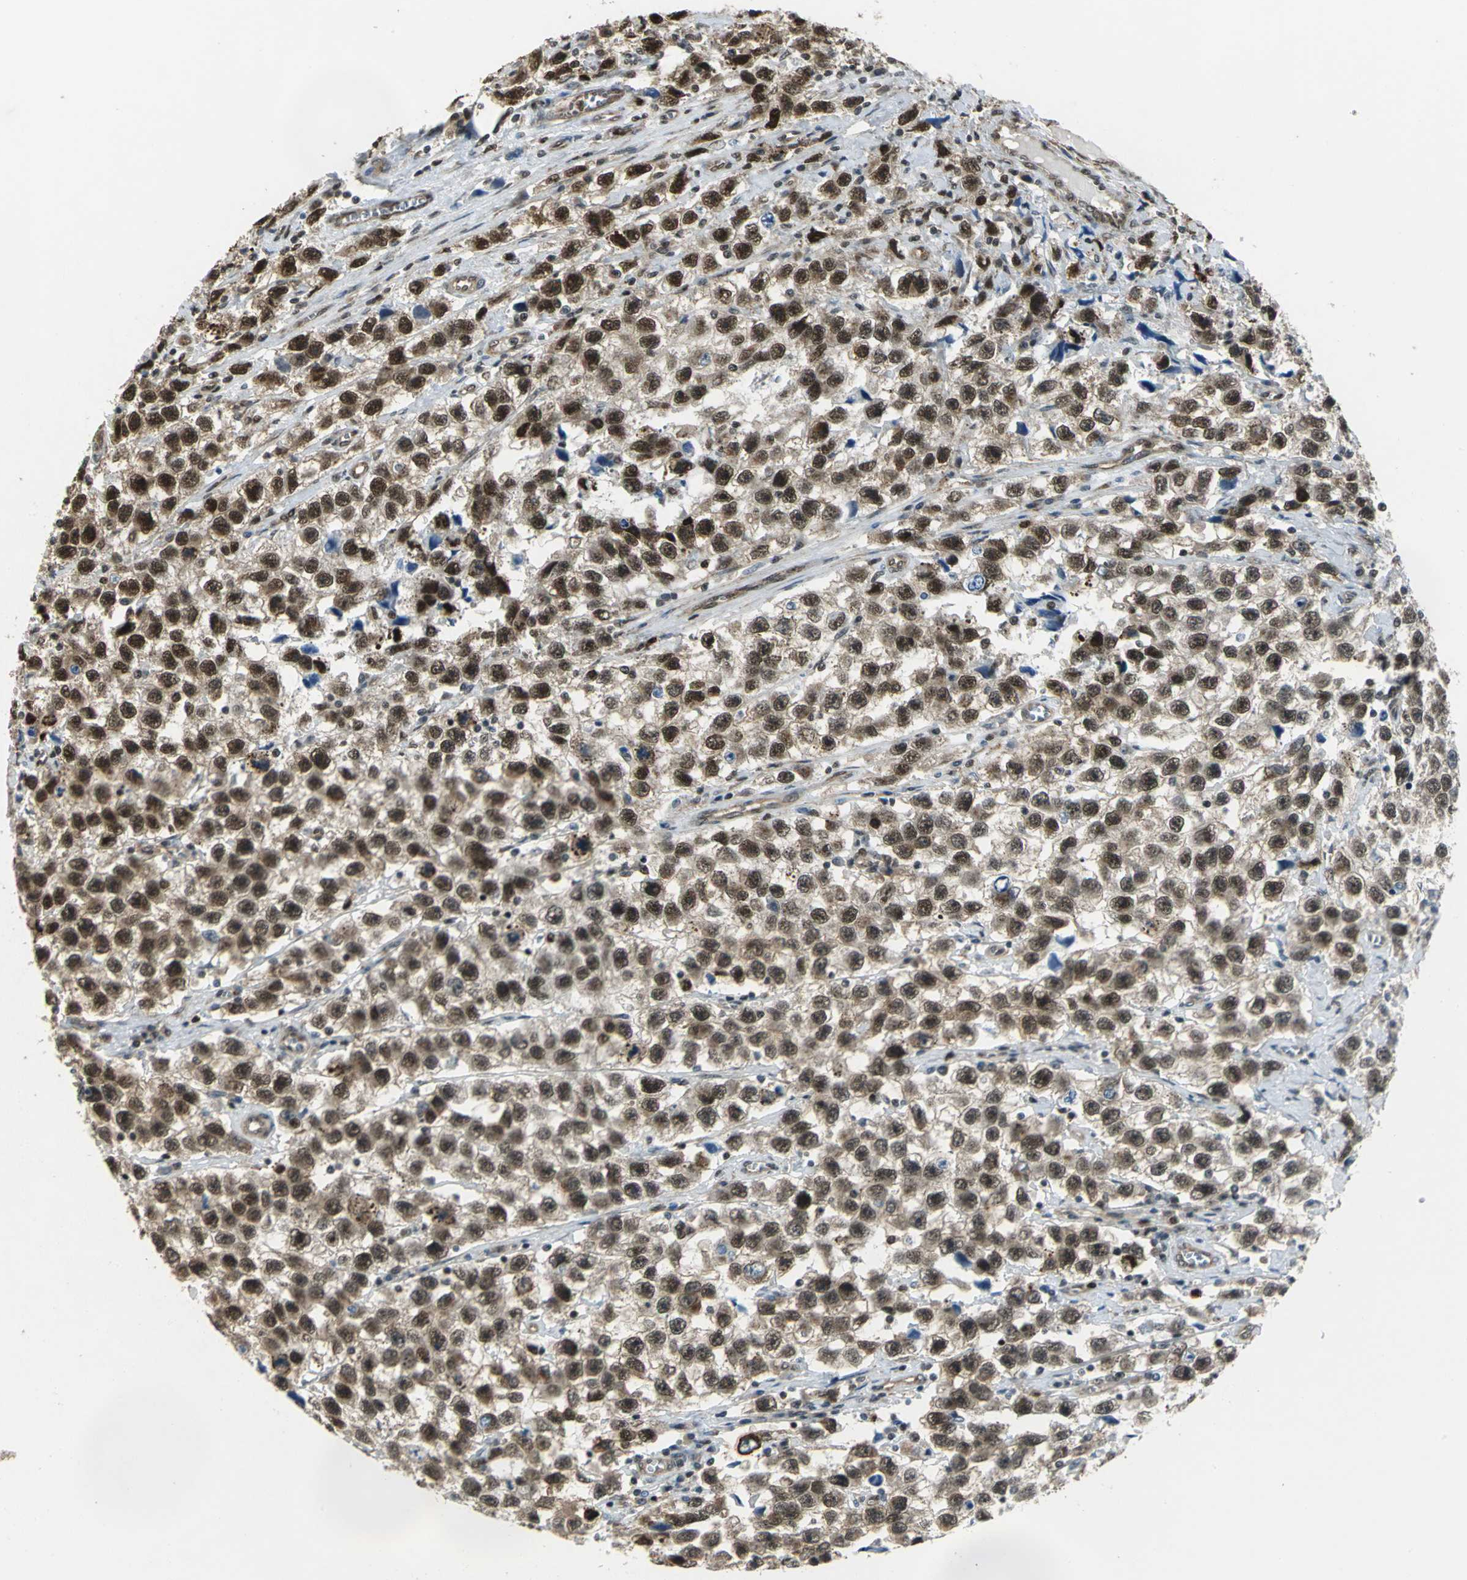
{"staining": {"intensity": "moderate", "quantity": ">75%", "location": "nuclear"}, "tissue": "testis cancer", "cell_type": "Tumor cells", "image_type": "cancer", "snomed": [{"axis": "morphology", "description": "Seminoma, NOS"}, {"axis": "topography", "description": "Testis"}], "caption": "Immunohistochemical staining of testis cancer displays moderate nuclear protein expression in approximately >75% of tumor cells.", "gene": "DDX5", "patient": {"sex": "male", "age": 33}}